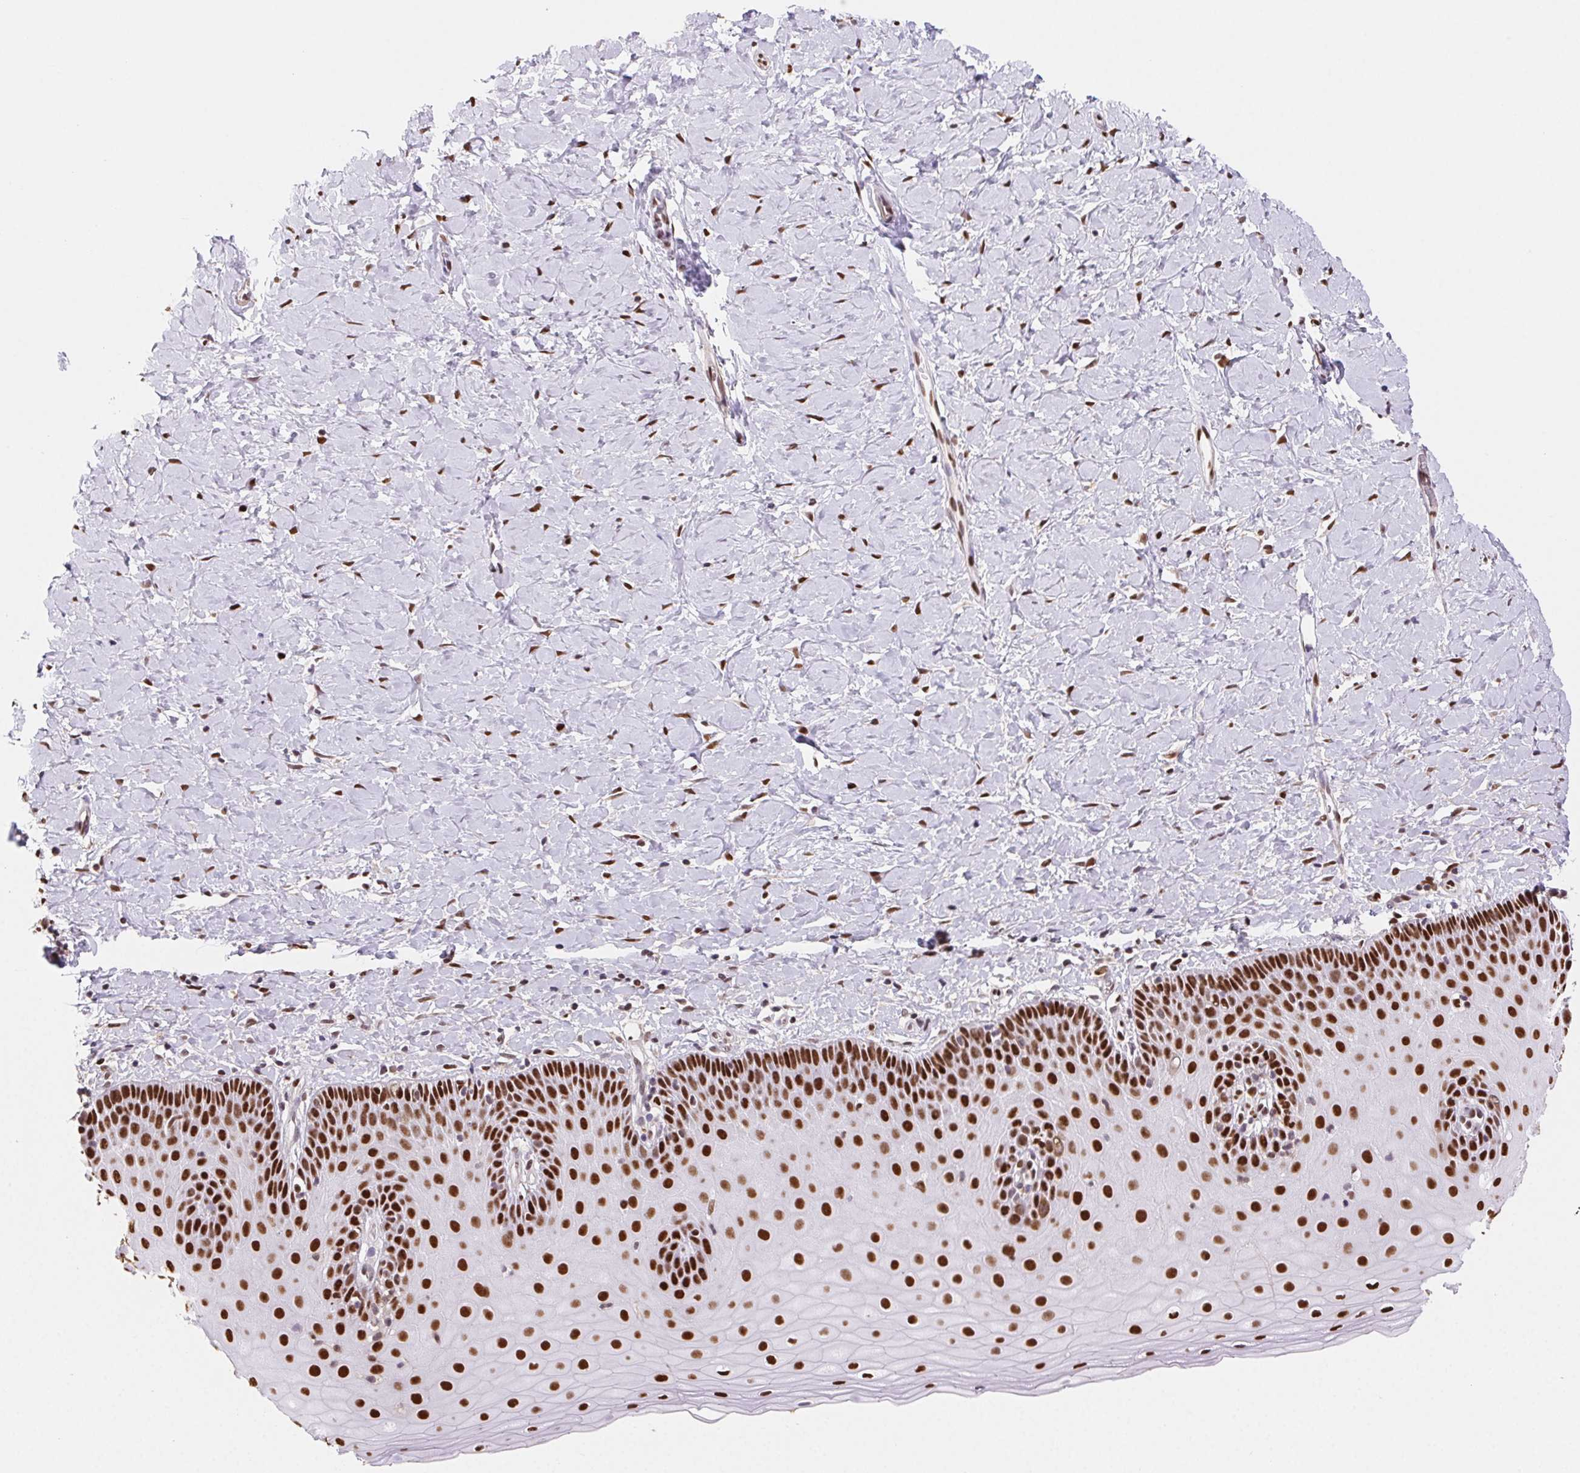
{"staining": {"intensity": "strong", "quantity": ">75%", "location": "nuclear"}, "tissue": "cervix", "cell_type": "Glandular cells", "image_type": "normal", "snomed": [{"axis": "morphology", "description": "Normal tissue, NOS"}, {"axis": "topography", "description": "Cervix"}], "caption": "High-power microscopy captured an IHC photomicrograph of normal cervix, revealing strong nuclear expression in about >75% of glandular cells. (IHC, brightfield microscopy, high magnification).", "gene": "SETSIP", "patient": {"sex": "female", "age": 37}}